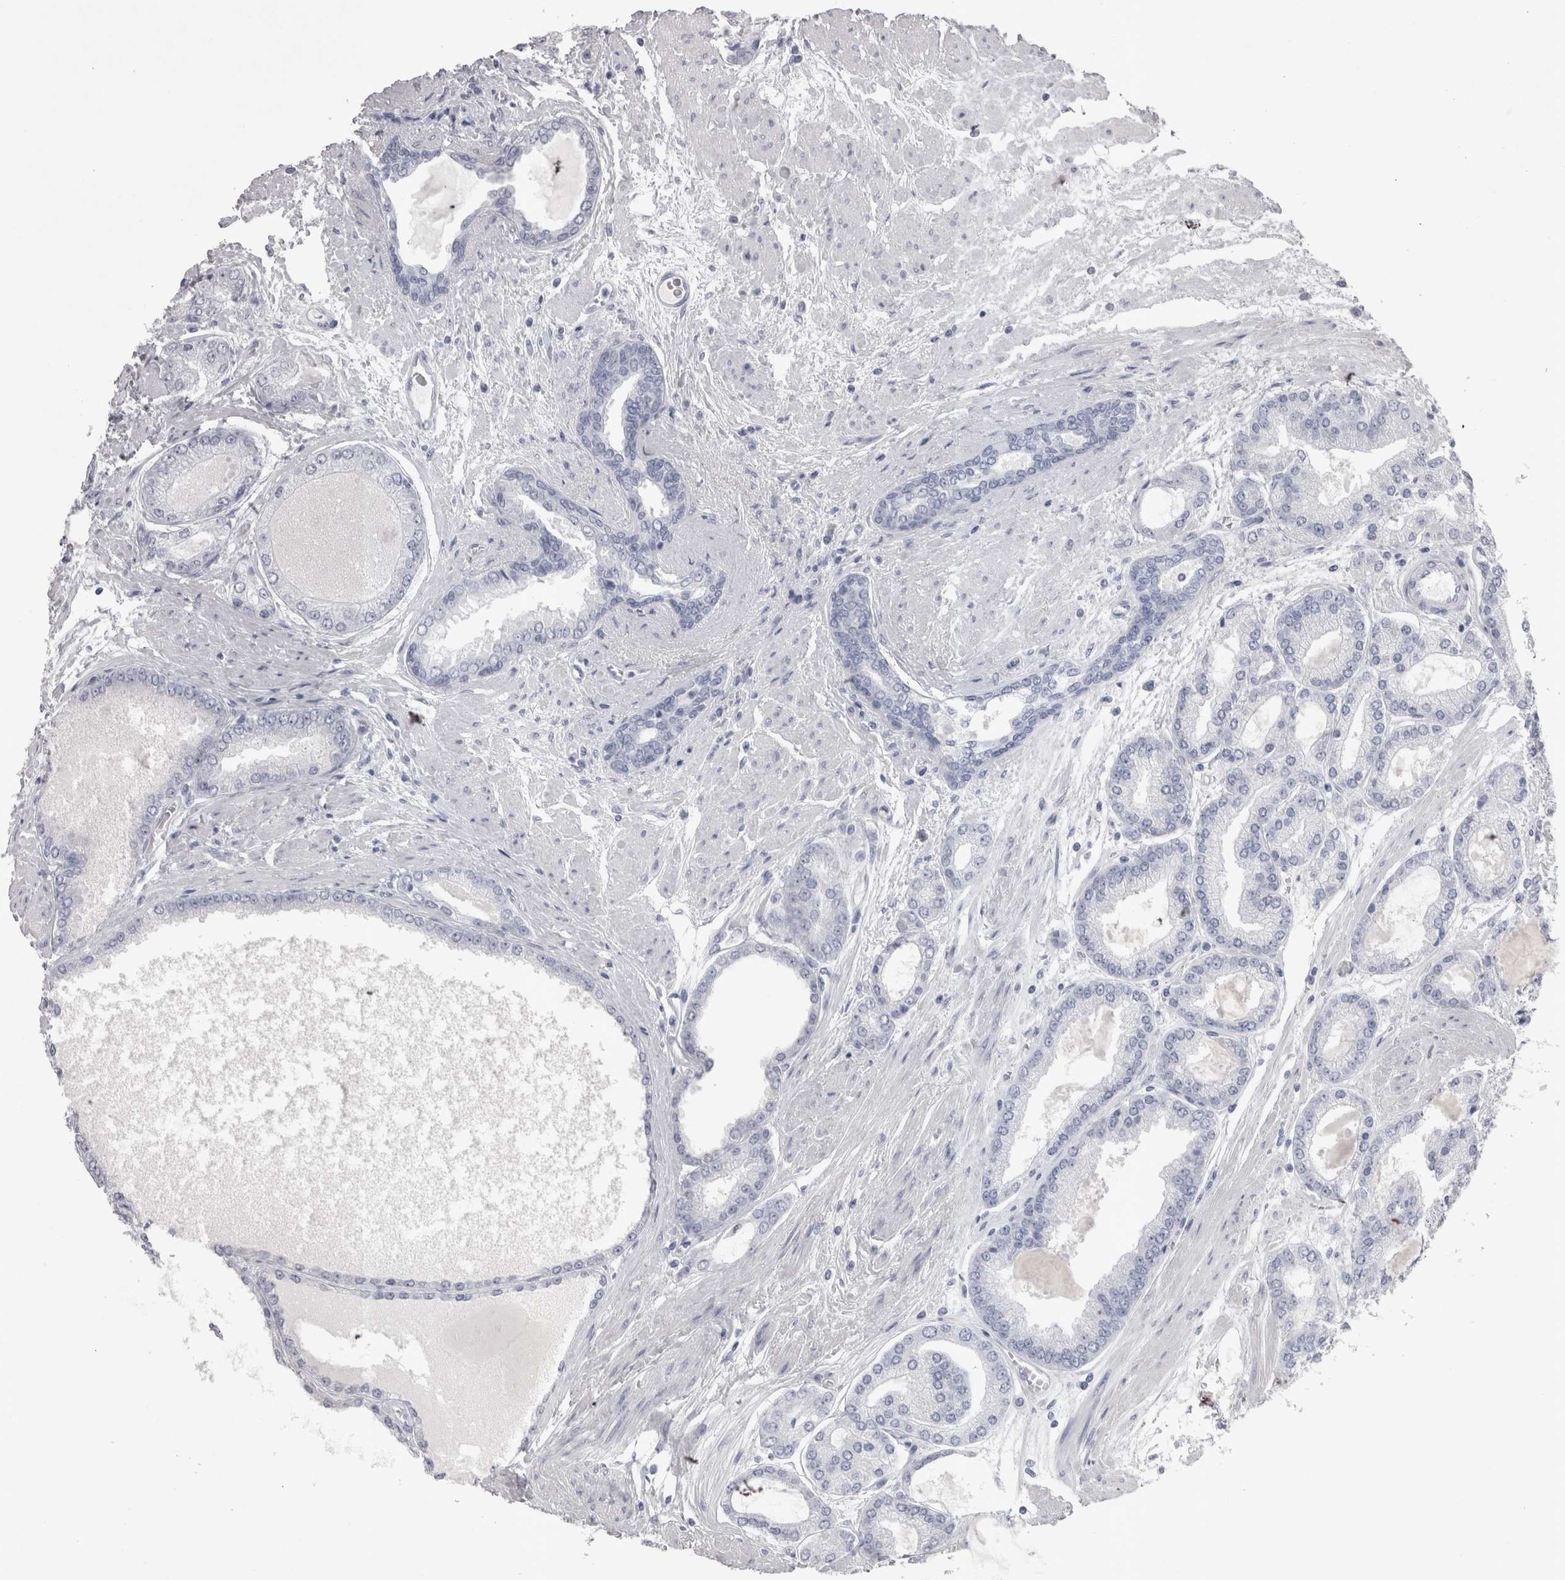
{"staining": {"intensity": "negative", "quantity": "none", "location": "none"}, "tissue": "prostate cancer", "cell_type": "Tumor cells", "image_type": "cancer", "snomed": [{"axis": "morphology", "description": "Adenocarcinoma, High grade"}, {"axis": "topography", "description": "Prostate"}], "caption": "Immunohistochemical staining of prostate cancer shows no significant positivity in tumor cells.", "gene": "LAX1", "patient": {"sex": "male", "age": 59}}